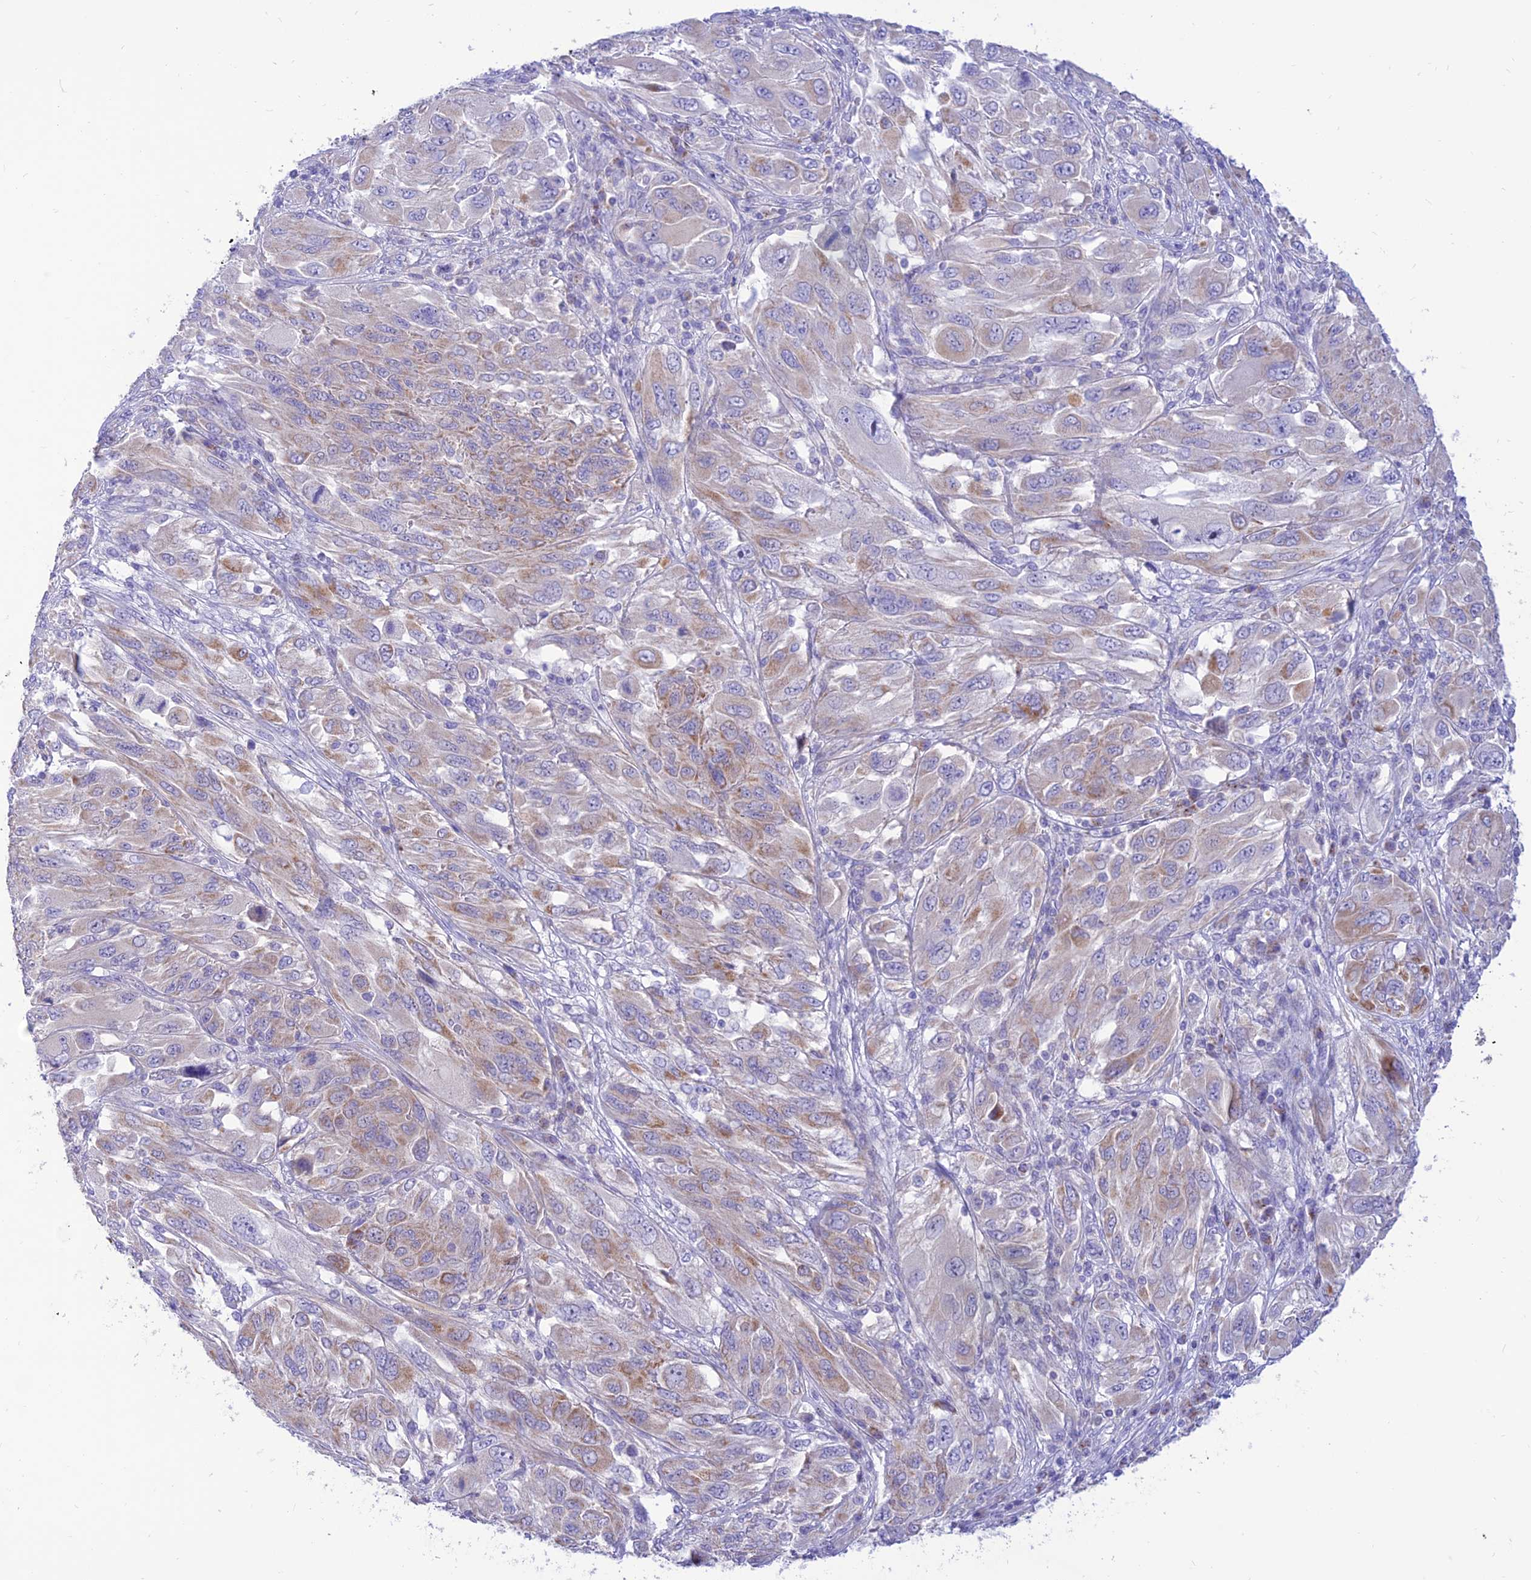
{"staining": {"intensity": "moderate", "quantity": "<25%", "location": "cytoplasmic/membranous"}, "tissue": "melanoma", "cell_type": "Tumor cells", "image_type": "cancer", "snomed": [{"axis": "morphology", "description": "Malignant melanoma, NOS"}, {"axis": "topography", "description": "Skin"}], "caption": "Immunohistochemical staining of melanoma exhibits low levels of moderate cytoplasmic/membranous expression in approximately <25% of tumor cells.", "gene": "FAM186B", "patient": {"sex": "female", "age": 91}}